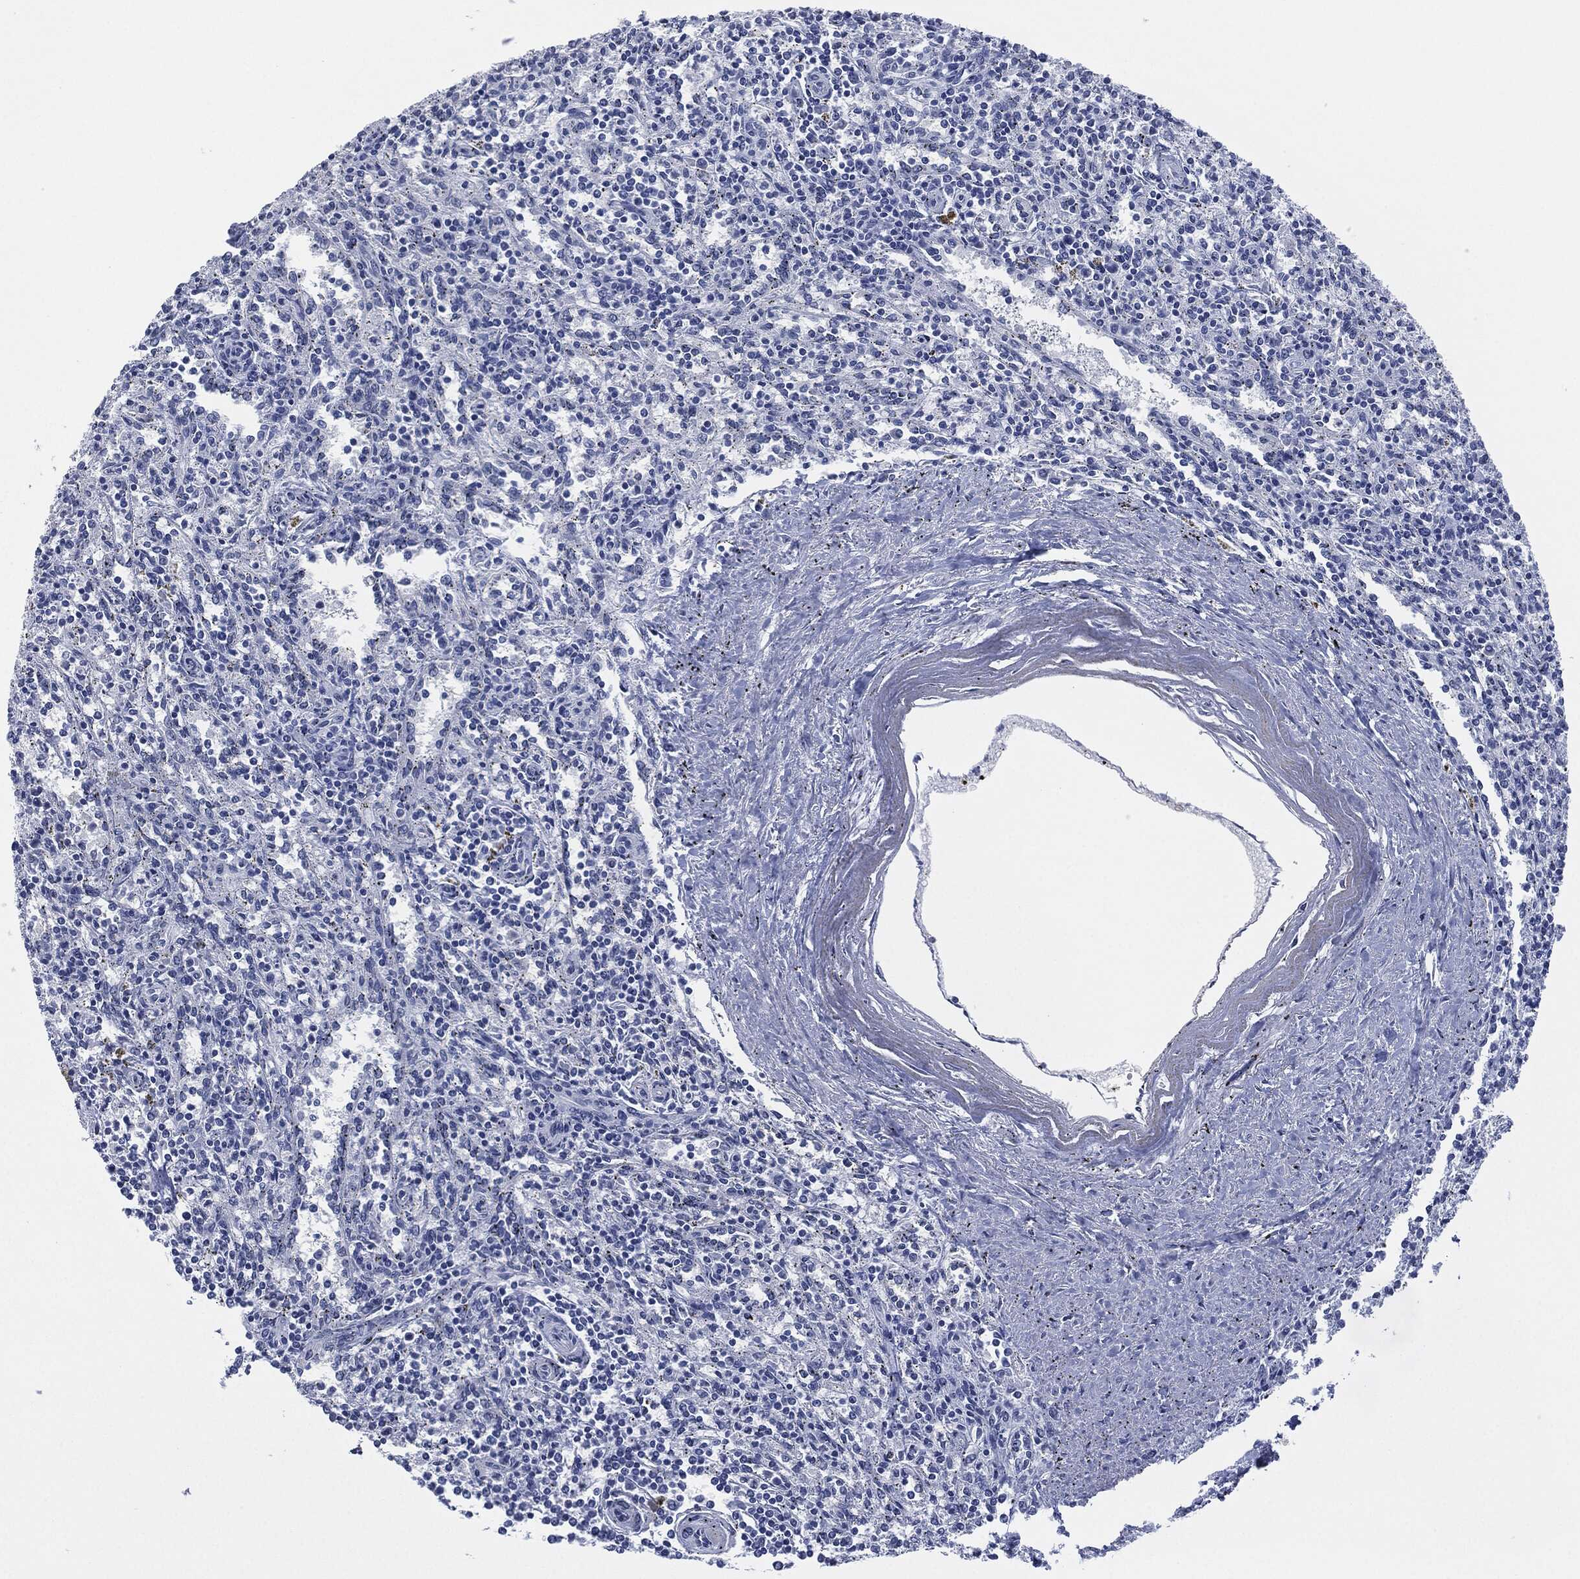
{"staining": {"intensity": "negative", "quantity": "none", "location": "none"}, "tissue": "spleen", "cell_type": "Cells in red pulp", "image_type": "normal", "snomed": [{"axis": "morphology", "description": "Normal tissue, NOS"}, {"axis": "topography", "description": "Spleen"}], "caption": "DAB immunohistochemical staining of benign spleen displays no significant positivity in cells in red pulp.", "gene": "MUC16", "patient": {"sex": "male", "age": 69}}